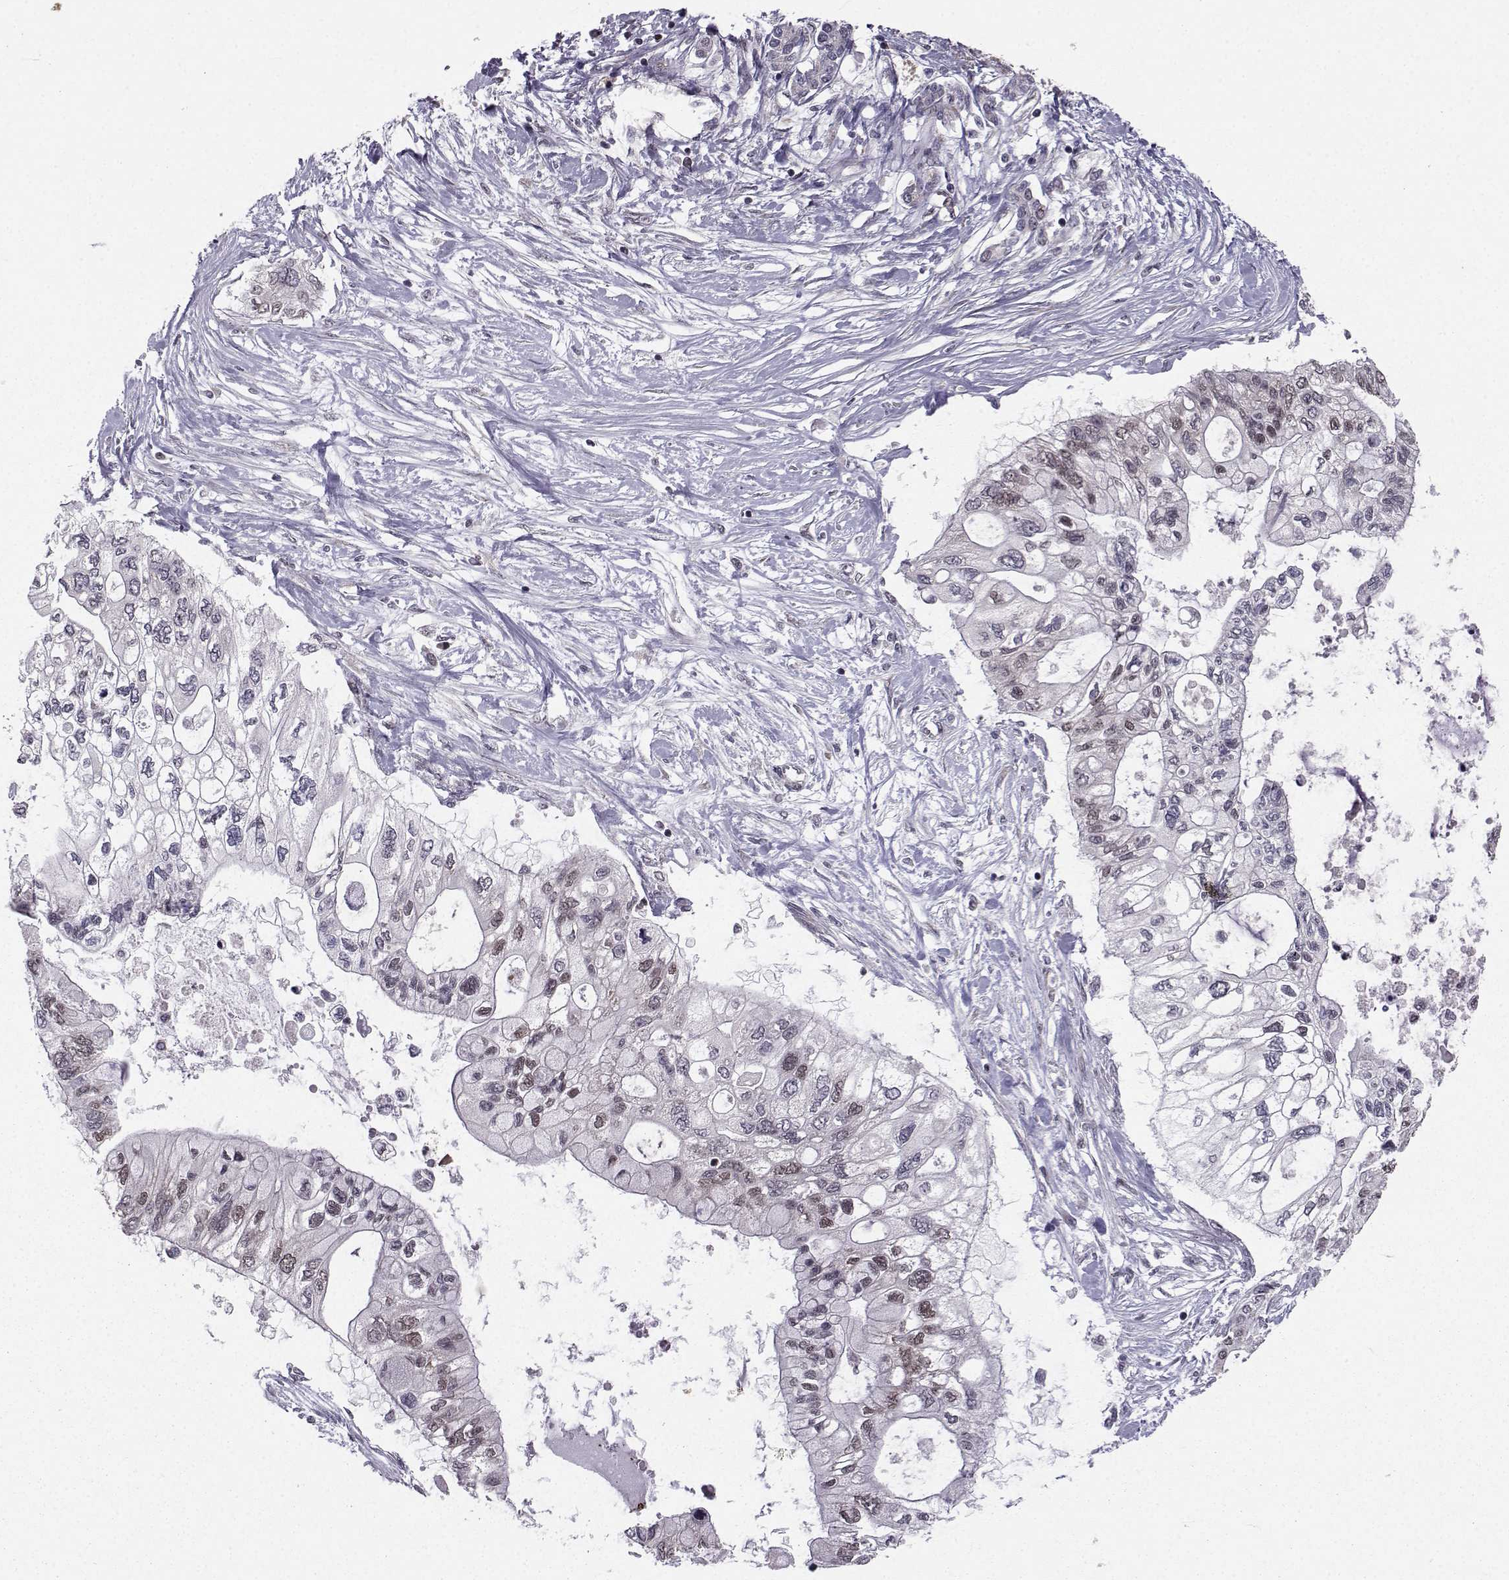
{"staining": {"intensity": "weak", "quantity": "25%-75%", "location": "nuclear"}, "tissue": "pancreatic cancer", "cell_type": "Tumor cells", "image_type": "cancer", "snomed": [{"axis": "morphology", "description": "Adenocarcinoma, NOS"}, {"axis": "topography", "description": "Pancreas"}], "caption": "An IHC photomicrograph of neoplastic tissue is shown. Protein staining in brown shows weak nuclear positivity in pancreatic adenocarcinoma within tumor cells.", "gene": "PKN2", "patient": {"sex": "female", "age": 77}}